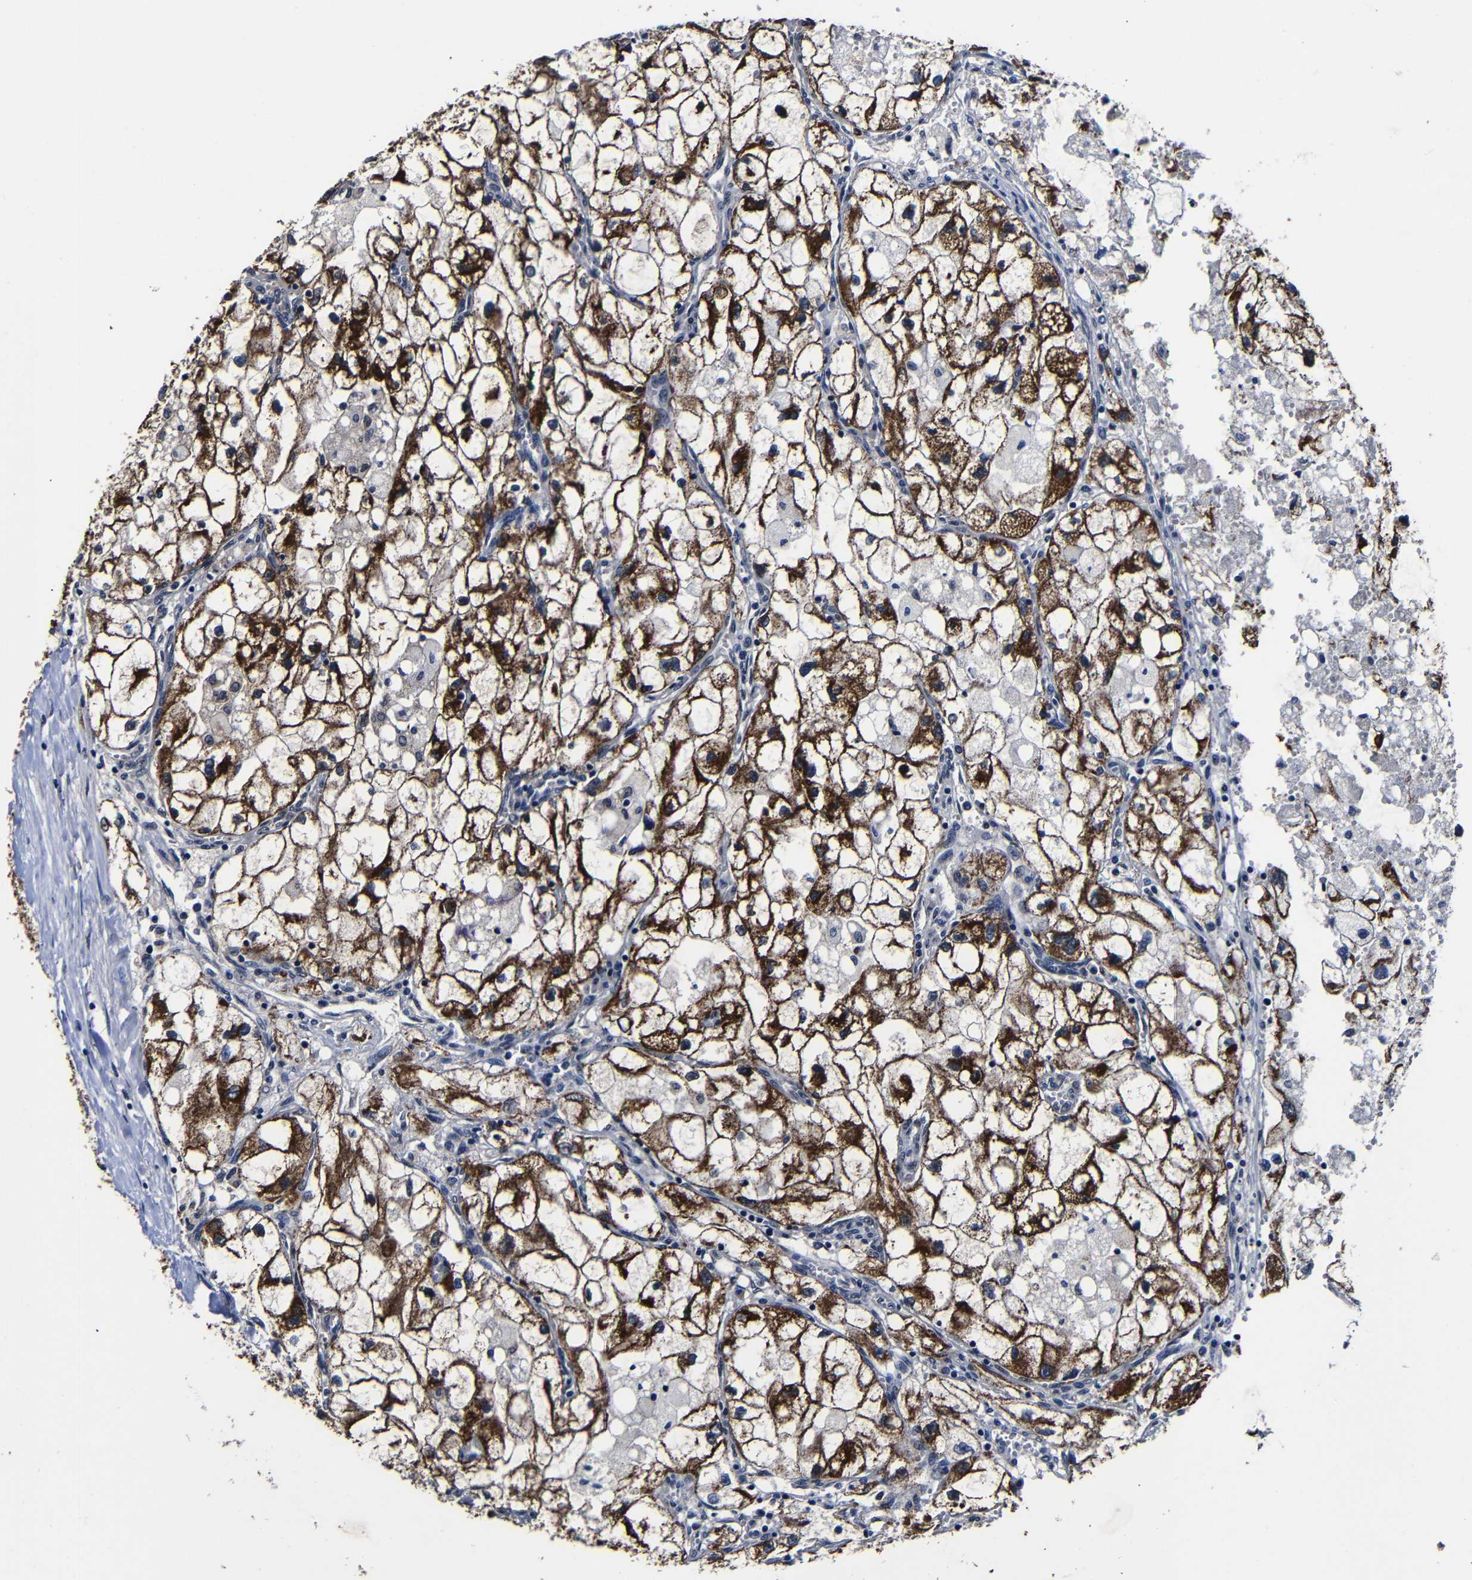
{"staining": {"intensity": "strong", "quantity": ">75%", "location": "cytoplasmic/membranous"}, "tissue": "renal cancer", "cell_type": "Tumor cells", "image_type": "cancer", "snomed": [{"axis": "morphology", "description": "Adenocarcinoma, NOS"}, {"axis": "topography", "description": "Kidney"}], "caption": "Immunohistochemistry of renal cancer (adenocarcinoma) exhibits high levels of strong cytoplasmic/membranous positivity in approximately >75% of tumor cells. Immunohistochemistry (ihc) stains the protein of interest in brown and the nuclei are stained blue.", "gene": "DEPP1", "patient": {"sex": "female", "age": 70}}